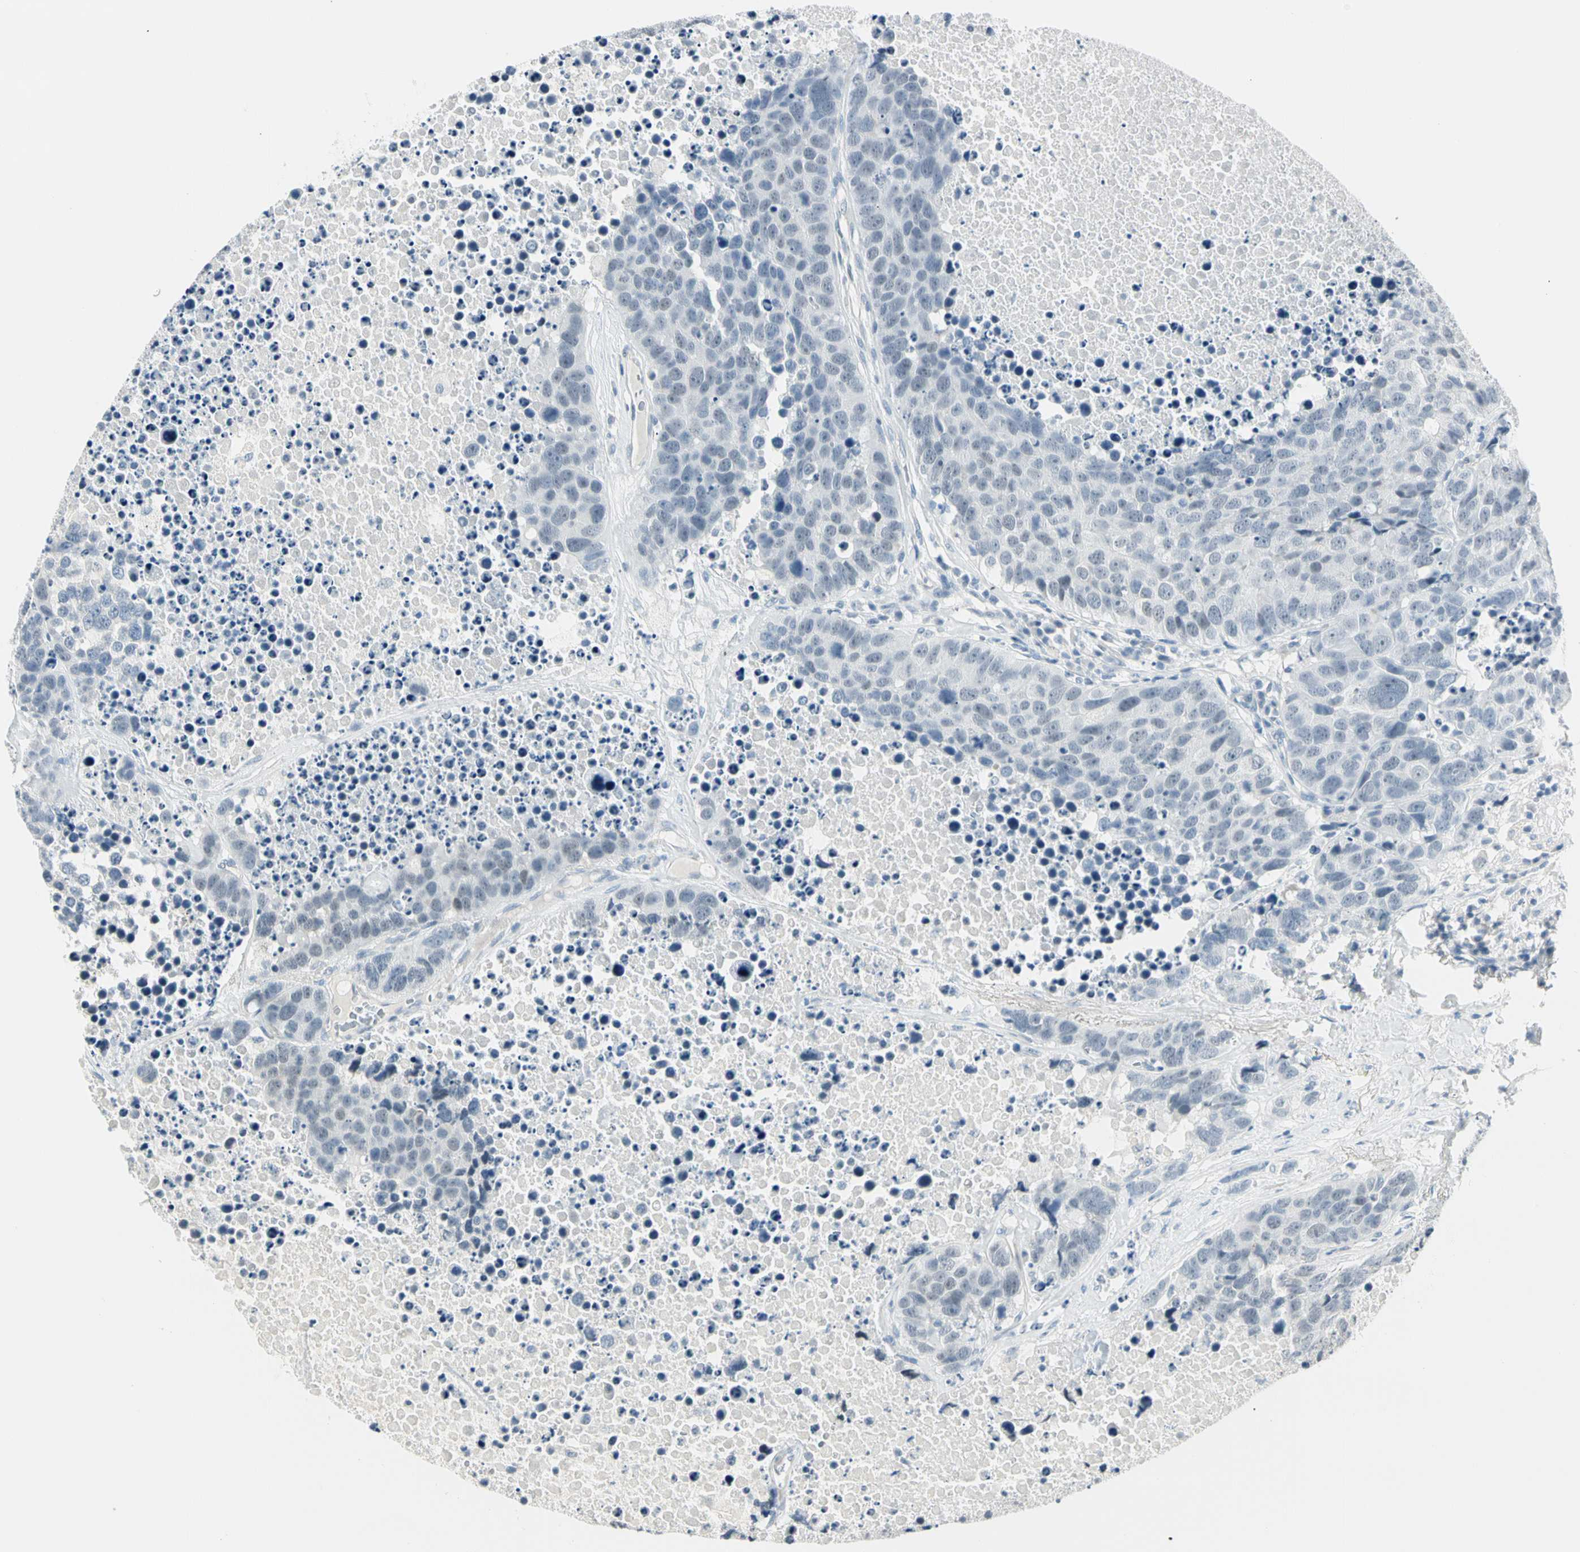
{"staining": {"intensity": "negative", "quantity": "none", "location": "none"}, "tissue": "carcinoid", "cell_type": "Tumor cells", "image_type": "cancer", "snomed": [{"axis": "morphology", "description": "Carcinoid, malignant, NOS"}, {"axis": "topography", "description": "Lung"}], "caption": "The image displays no significant positivity in tumor cells of carcinoid (malignant).", "gene": "MLLT10", "patient": {"sex": "male", "age": 60}}